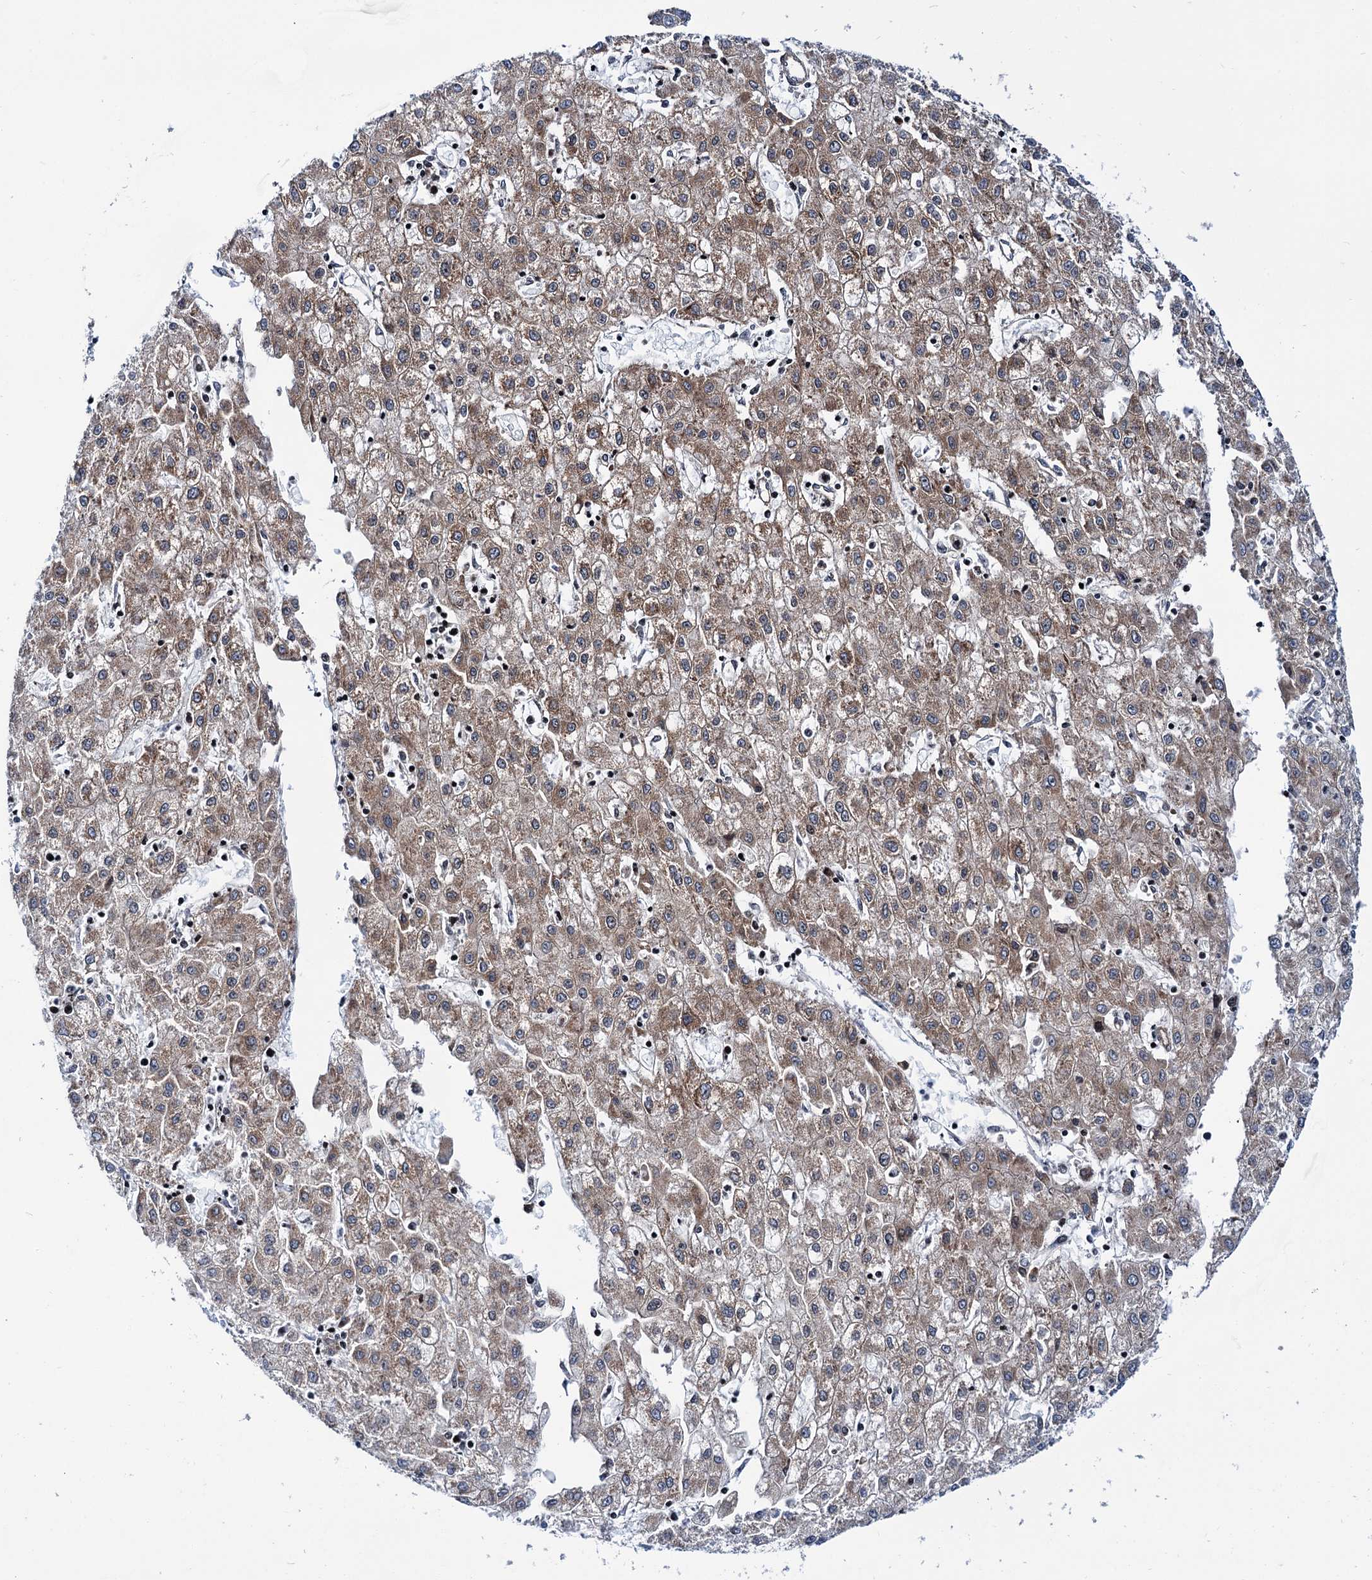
{"staining": {"intensity": "moderate", "quantity": ">75%", "location": "cytoplasmic/membranous"}, "tissue": "liver cancer", "cell_type": "Tumor cells", "image_type": "cancer", "snomed": [{"axis": "morphology", "description": "Carcinoma, Hepatocellular, NOS"}, {"axis": "topography", "description": "Liver"}], "caption": "Immunohistochemical staining of liver cancer (hepatocellular carcinoma) reveals medium levels of moderate cytoplasmic/membranous expression in approximately >75% of tumor cells.", "gene": "THAP9", "patient": {"sex": "male", "age": 72}}